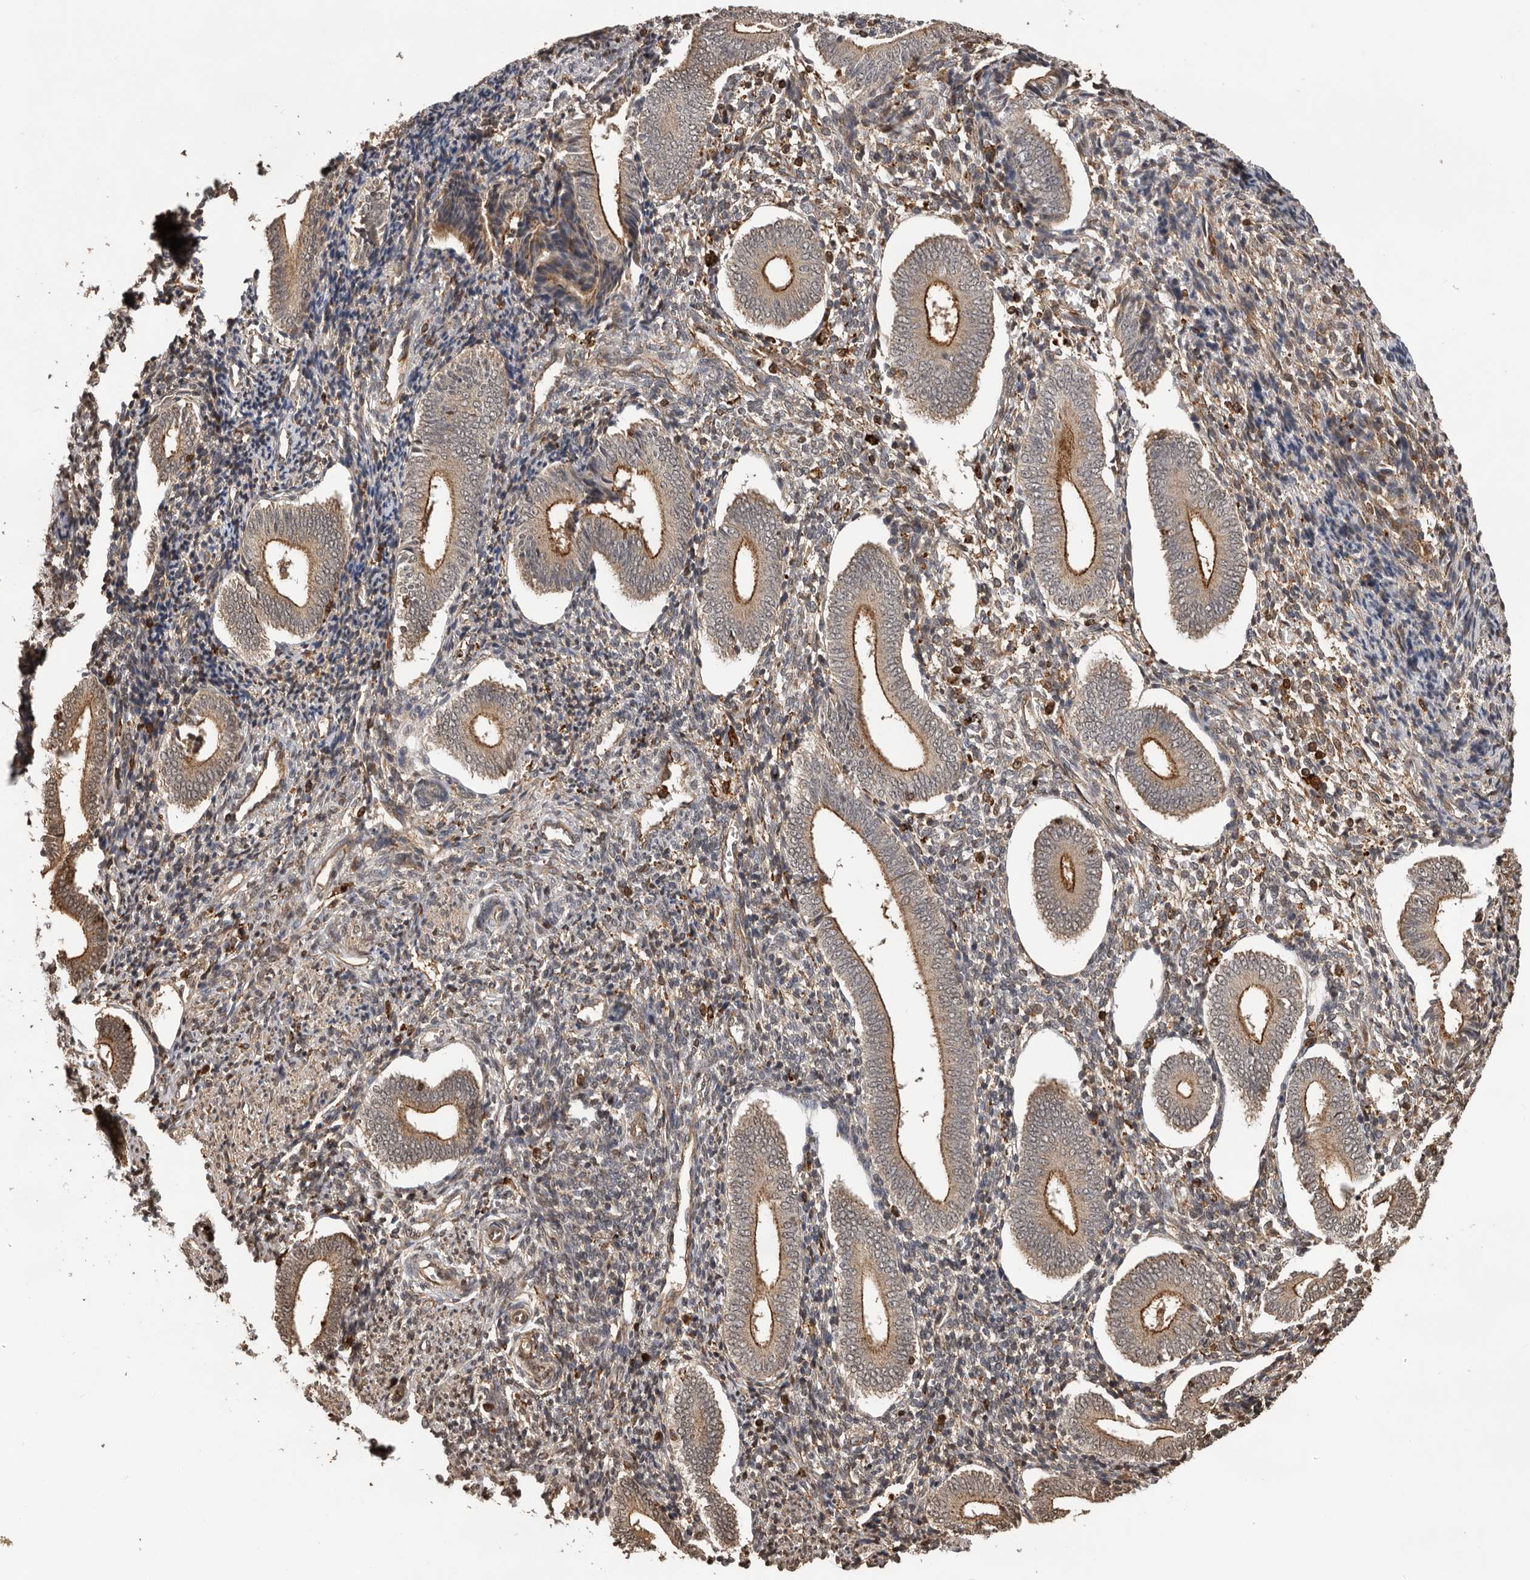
{"staining": {"intensity": "weak", "quantity": "25%-75%", "location": "cytoplasmic/membranous"}, "tissue": "endometrium", "cell_type": "Cells in endometrial stroma", "image_type": "normal", "snomed": [{"axis": "morphology", "description": "Normal tissue, NOS"}, {"axis": "topography", "description": "Uterus"}, {"axis": "topography", "description": "Endometrium"}], "caption": "Immunohistochemistry image of unremarkable human endometrium stained for a protein (brown), which displays low levels of weak cytoplasmic/membranous expression in about 25%-75% of cells in endometrial stroma.", "gene": "RNF157", "patient": {"sex": "female", "age": 33}}